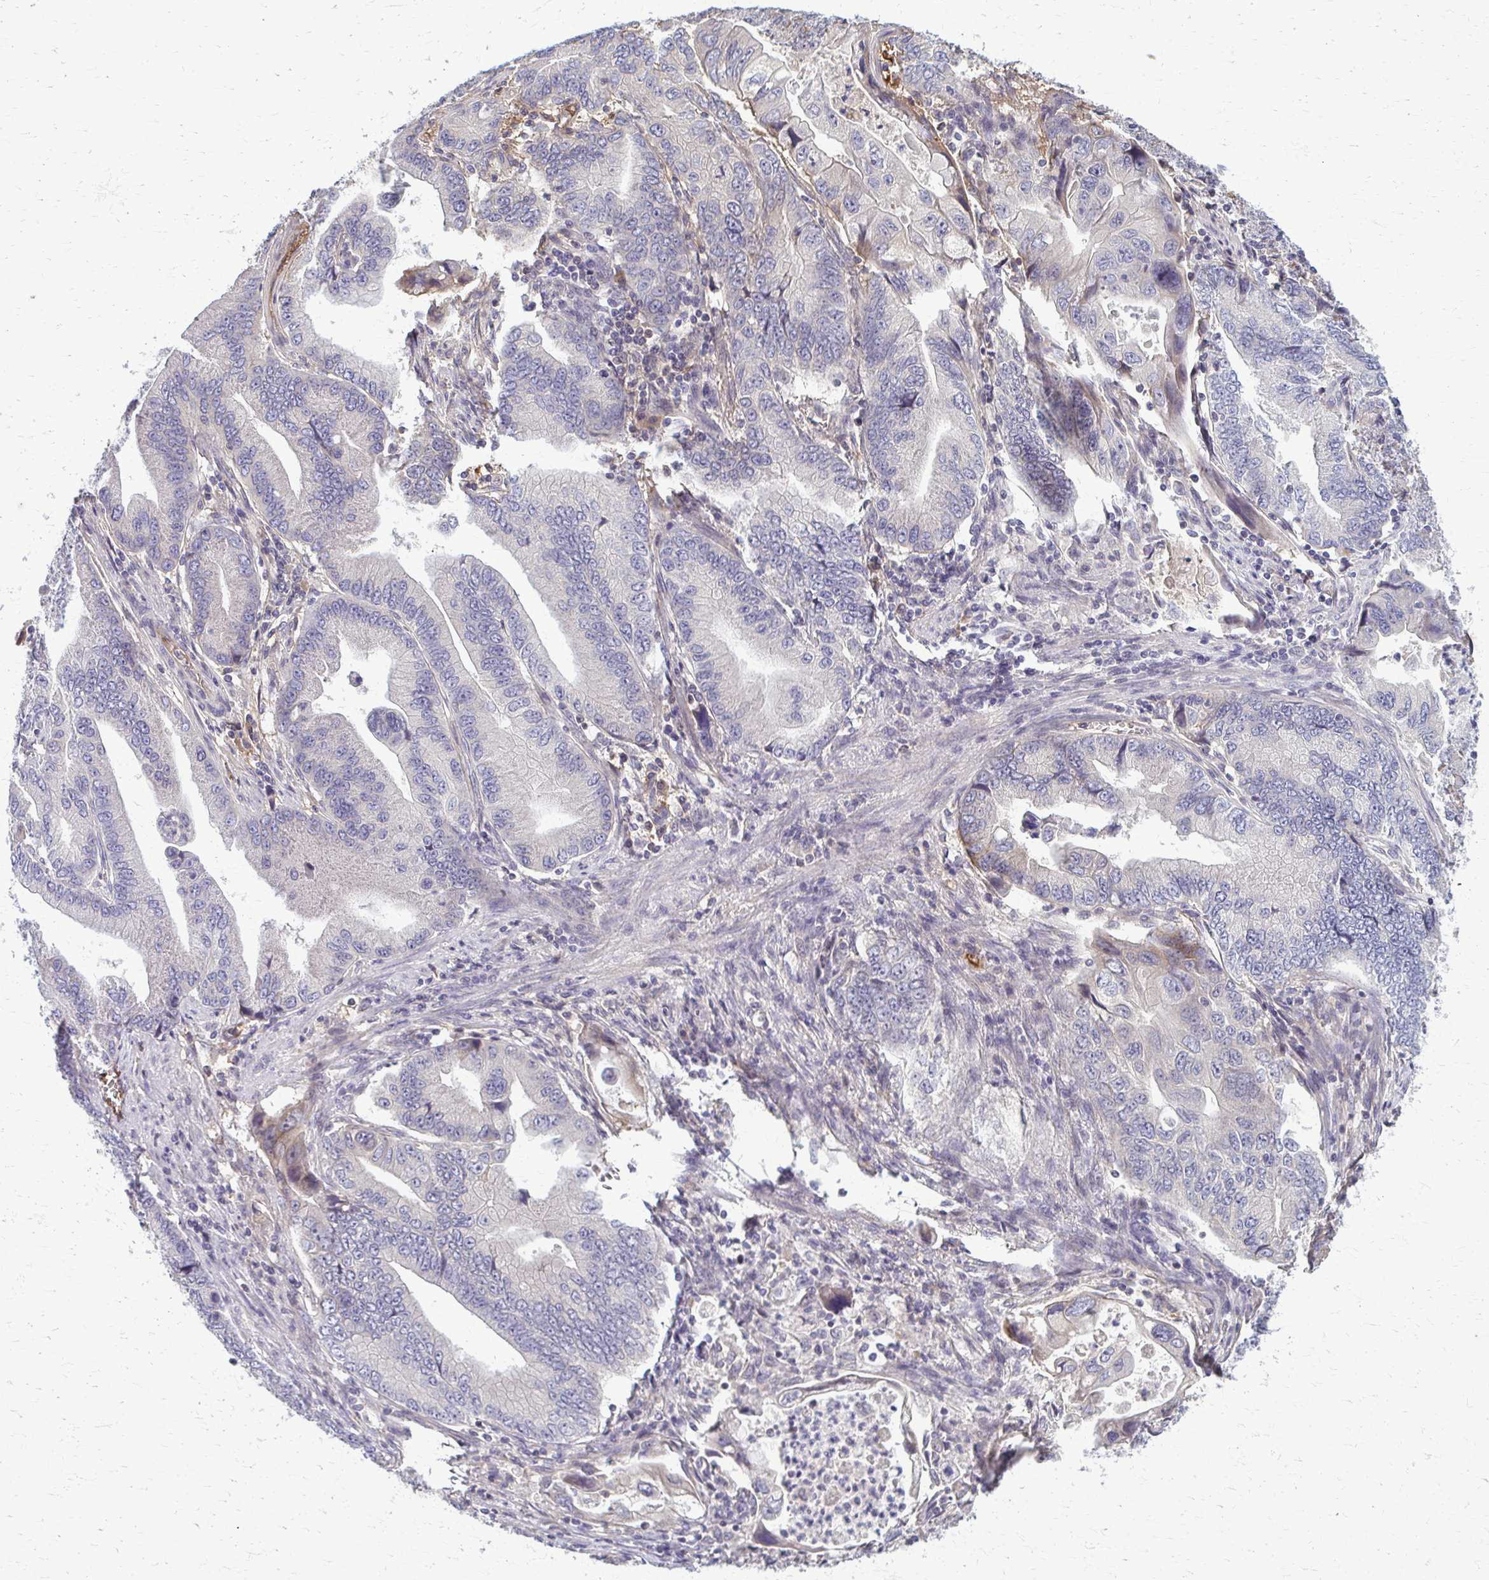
{"staining": {"intensity": "negative", "quantity": "none", "location": "none"}, "tissue": "stomach cancer", "cell_type": "Tumor cells", "image_type": "cancer", "snomed": [{"axis": "morphology", "description": "Adenocarcinoma, NOS"}, {"axis": "topography", "description": "Pancreas"}, {"axis": "topography", "description": "Stomach, upper"}], "caption": "This is a image of immunohistochemistry (IHC) staining of stomach cancer, which shows no expression in tumor cells. (Immunohistochemistry, brightfield microscopy, high magnification).", "gene": "MCRIP2", "patient": {"sex": "male", "age": 77}}